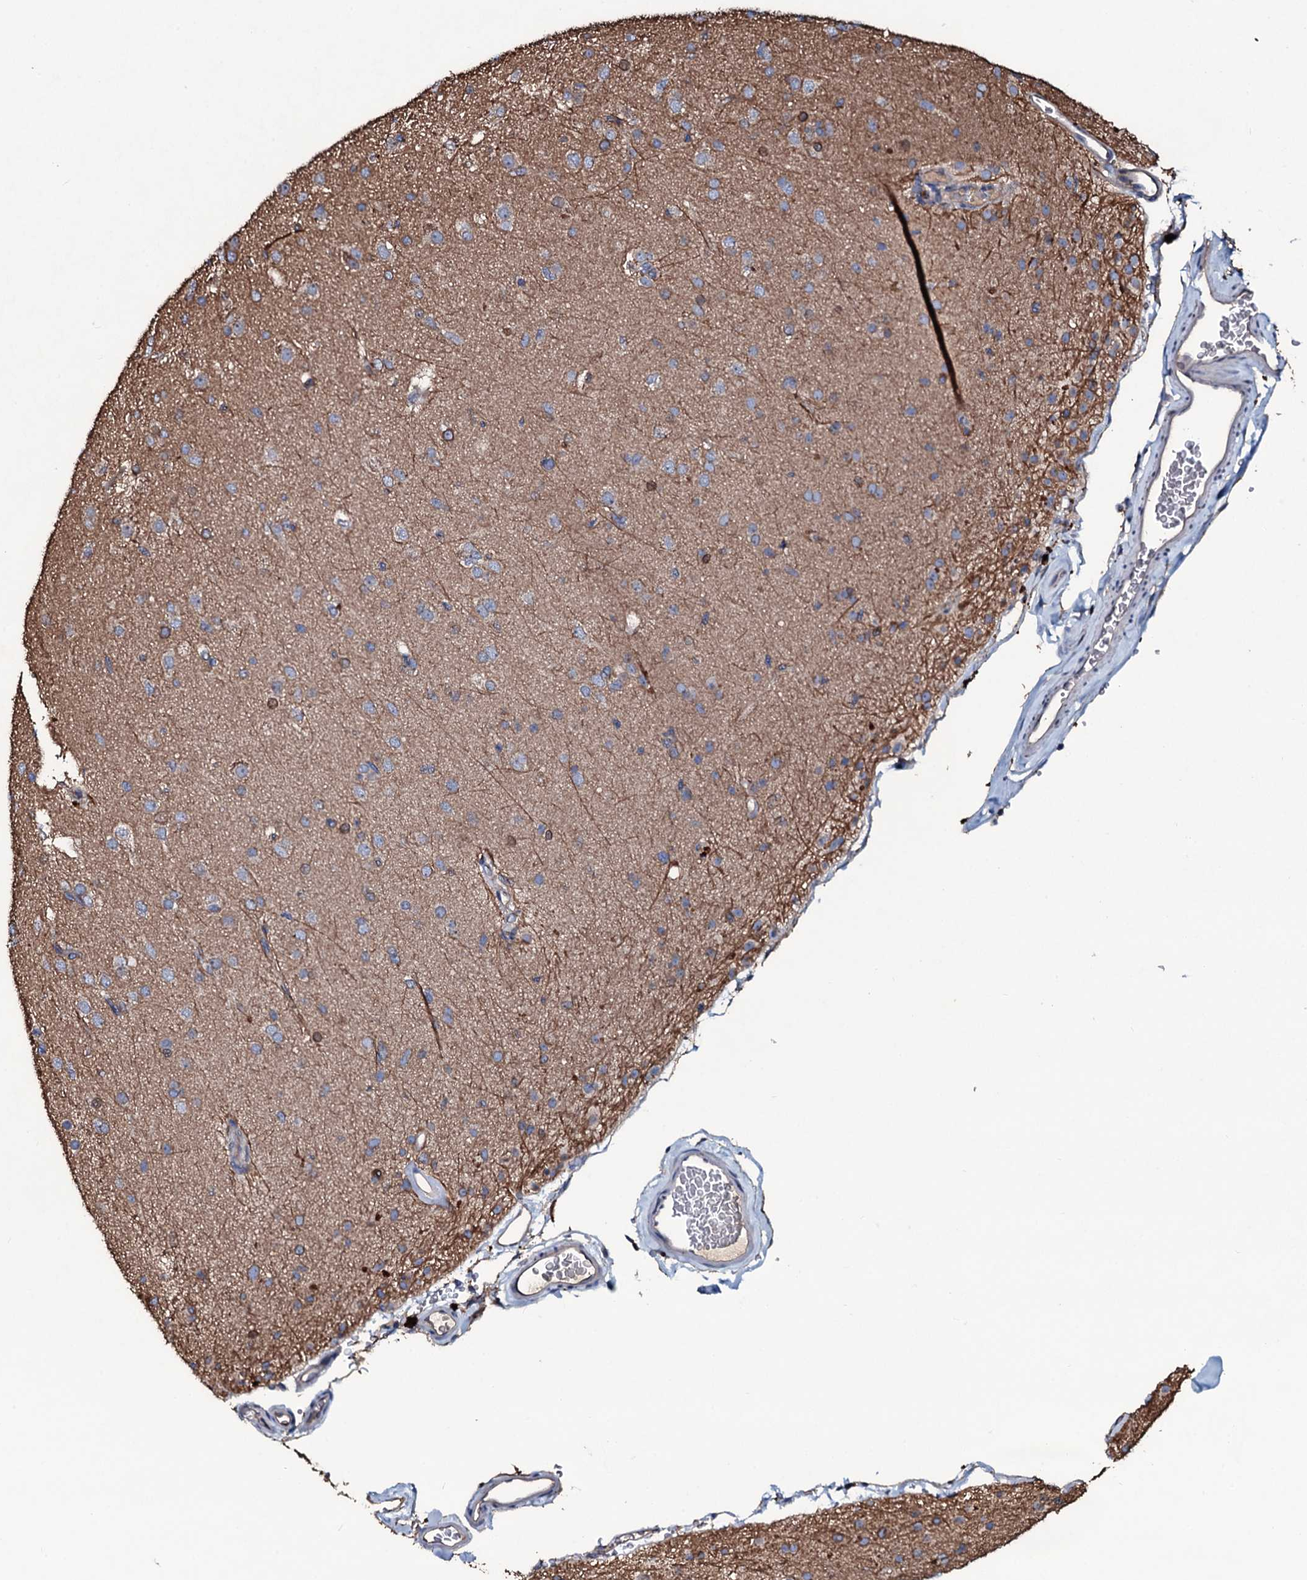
{"staining": {"intensity": "negative", "quantity": "none", "location": "none"}, "tissue": "glioma", "cell_type": "Tumor cells", "image_type": "cancer", "snomed": [{"axis": "morphology", "description": "Glioma, malignant, Low grade"}, {"axis": "topography", "description": "Brain"}], "caption": "Human low-grade glioma (malignant) stained for a protein using immunohistochemistry (IHC) displays no staining in tumor cells.", "gene": "DMAC2", "patient": {"sex": "male", "age": 65}}